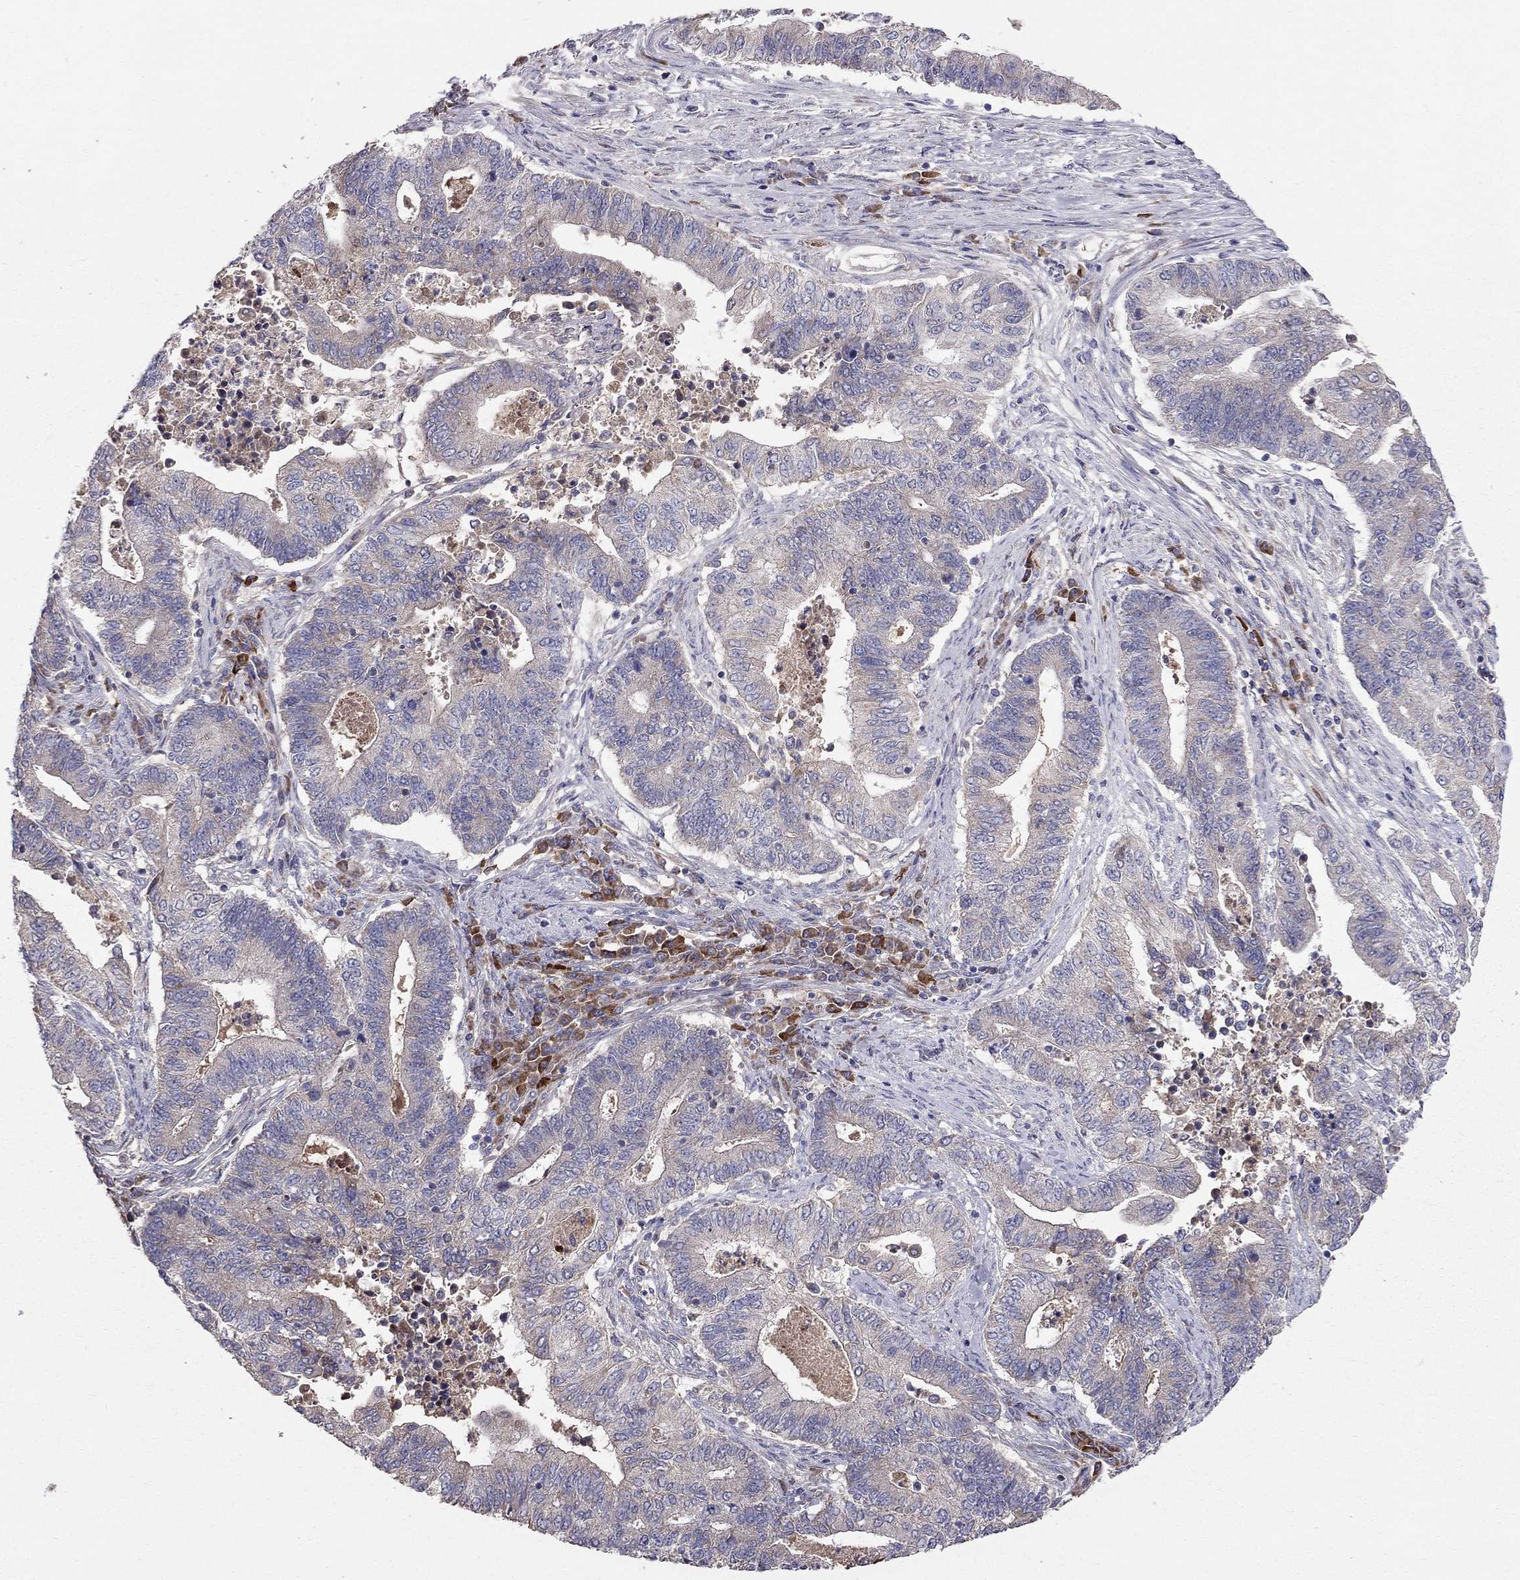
{"staining": {"intensity": "weak", "quantity": "<25%", "location": "cytoplasmic/membranous"}, "tissue": "endometrial cancer", "cell_type": "Tumor cells", "image_type": "cancer", "snomed": [{"axis": "morphology", "description": "Adenocarcinoma, NOS"}, {"axis": "topography", "description": "Uterus"}, {"axis": "topography", "description": "Endometrium"}], "caption": "Tumor cells show no significant positivity in endometrial cancer (adenocarcinoma).", "gene": "PIK3CG", "patient": {"sex": "female", "age": 54}}